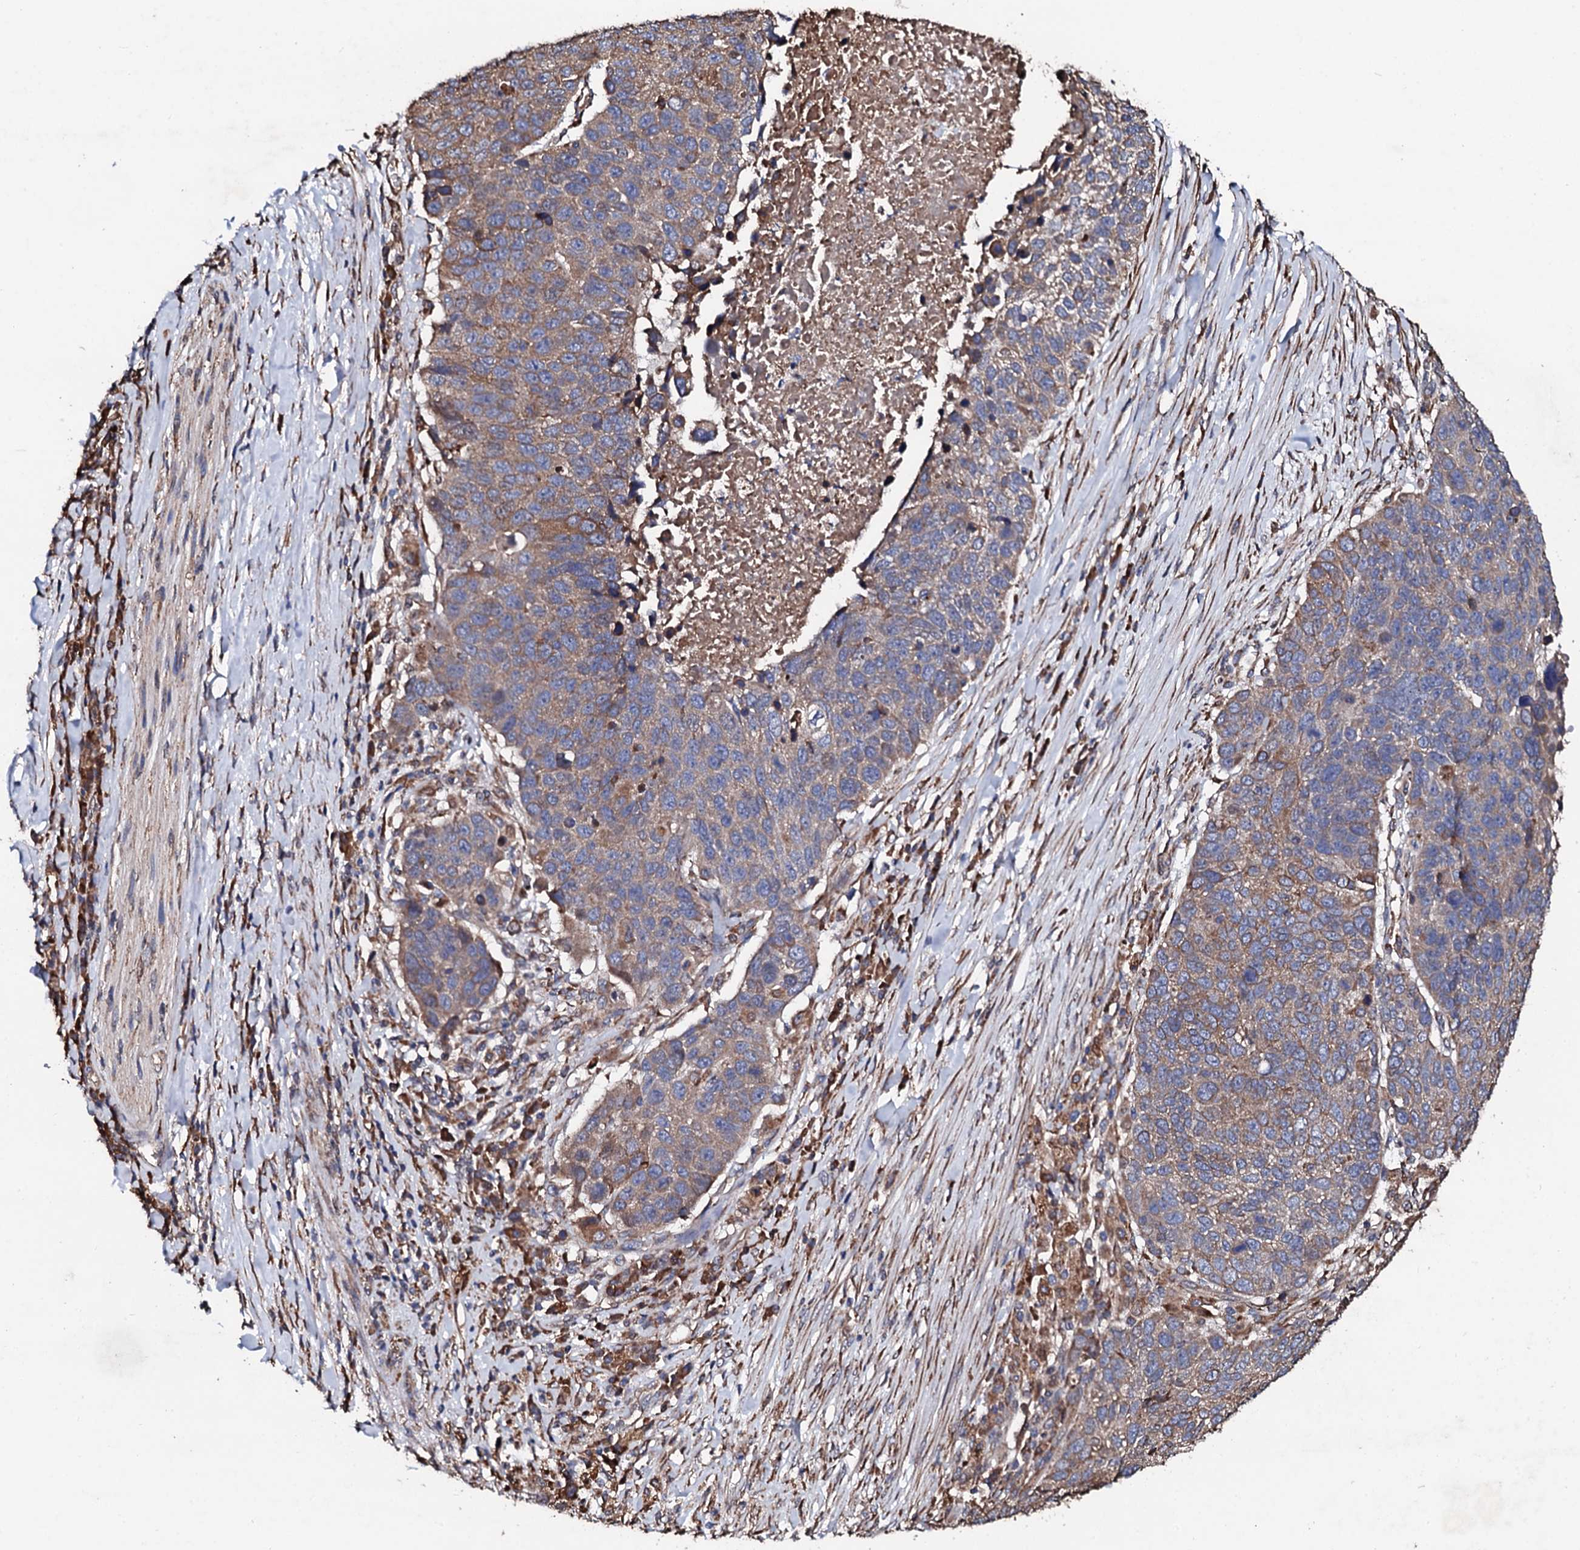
{"staining": {"intensity": "moderate", "quantity": ">75%", "location": "cytoplasmic/membranous"}, "tissue": "lung cancer", "cell_type": "Tumor cells", "image_type": "cancer", "snomed": [{"axis": "morphology", "description": "Normal tissue, NOS"}, {"axis": "morphology", "description": "Squamous cell carcinoma, NOS"}, {"axis": "topography", "description": "Lymph node"}, {"axis": "topography", "description": "Lung"}], "caption": "Lung cancer (squamous cell carcinoma) tissue exhibits moderate cytoplasmic/membranous staining in approximately >75% of tumor cells, visualized by immunohistochemistry. The protein is shown in brown color, while the nuclei are stained blue.", "gene": "CKAP5", "patient": {"sex": "male", "age": 66}}